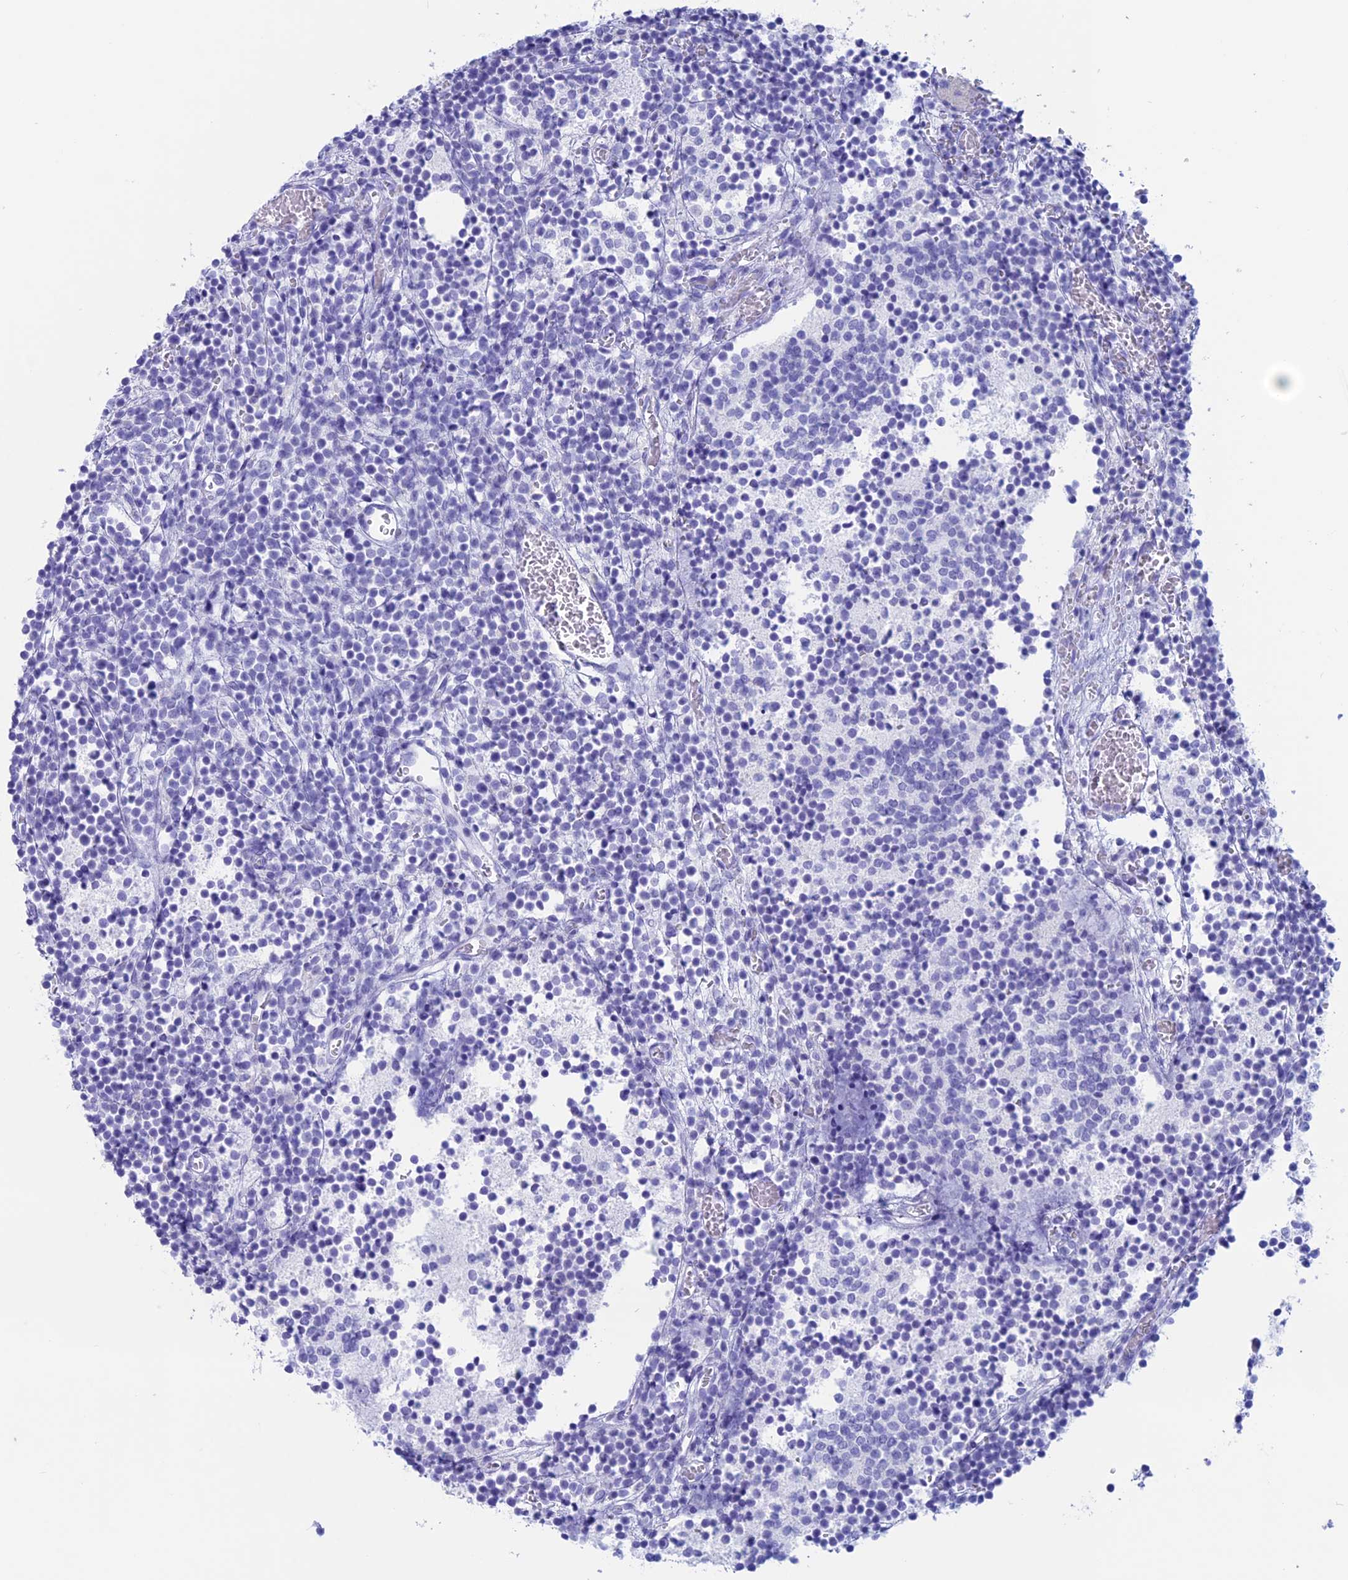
{"staining": {"intensity": "negative", "quantity": "none", "location": "none"}, "tissue": "glioma", "cell_type": "Tumor cells", "image_type": "cancer", "snomed": [{"axis": "morphology", "description": "Glioma, malignant, Low grade"}, {"axis": "topography", "description": "Brain"}], "caption": "This is an IHC photomicrograph of low-grade glioma (malignant). There is no positivity in tumor cells.", "gene": "RP1", "patient": {"sex": "female", "age": 1}}